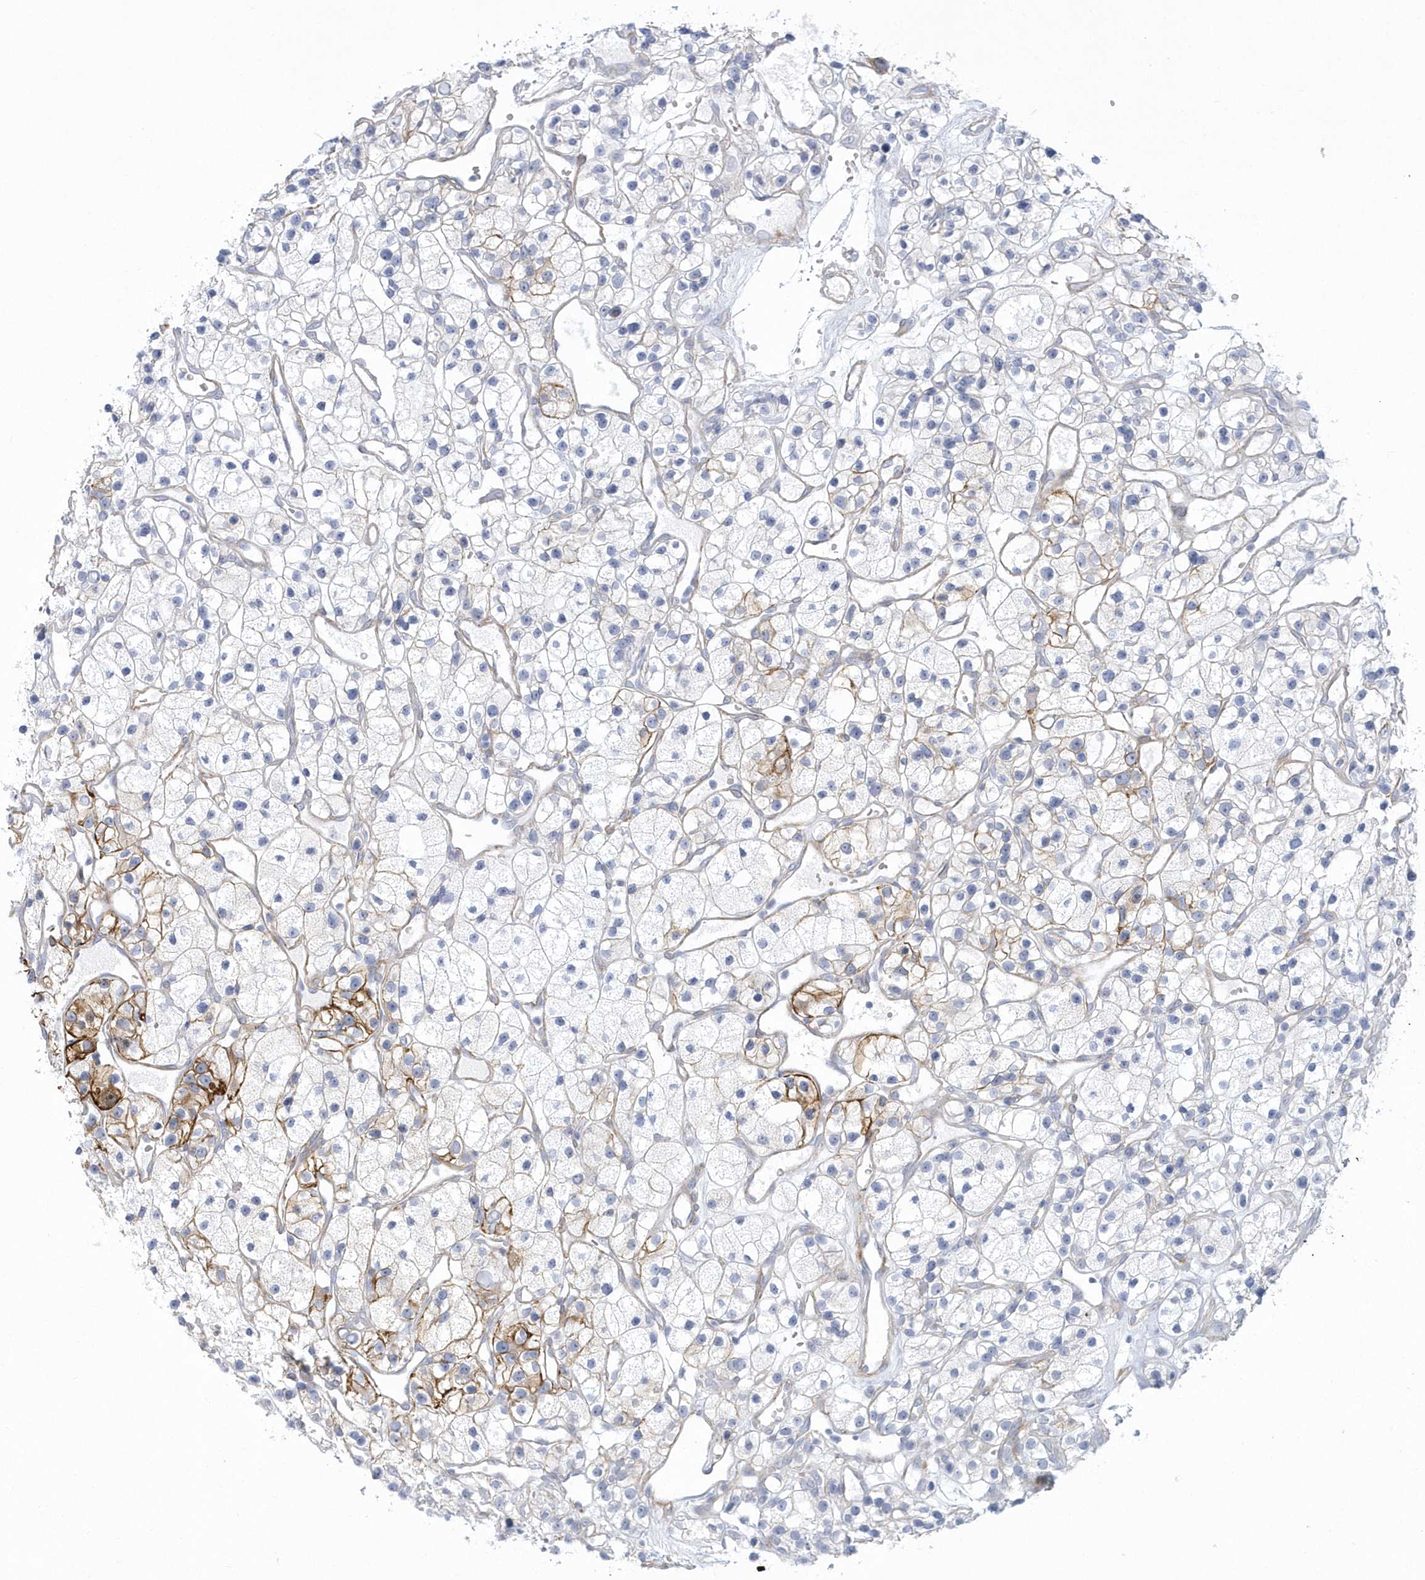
{"staining": {"intensity": "moderate", "quantity": "<25%", "location": "cytoplasmic/membranous"}, "tissue": "renal cancer", "cell_type": "Tumor cells", "image_type": "cancer", "snomed": [{"axis": "morphology", "description": "Adenocarcinoma, NOS"}, {"axis": "topography", "description": "Kidney"}], "caption": "Brown immunohistochemical staining in adenocarcinoma (renal) demonstrates moderate cytoplasmic/membranous expression in about <25% of tumor cells.", "gene": "WDR27", "patient": {"sex": "female", "age": 57}}